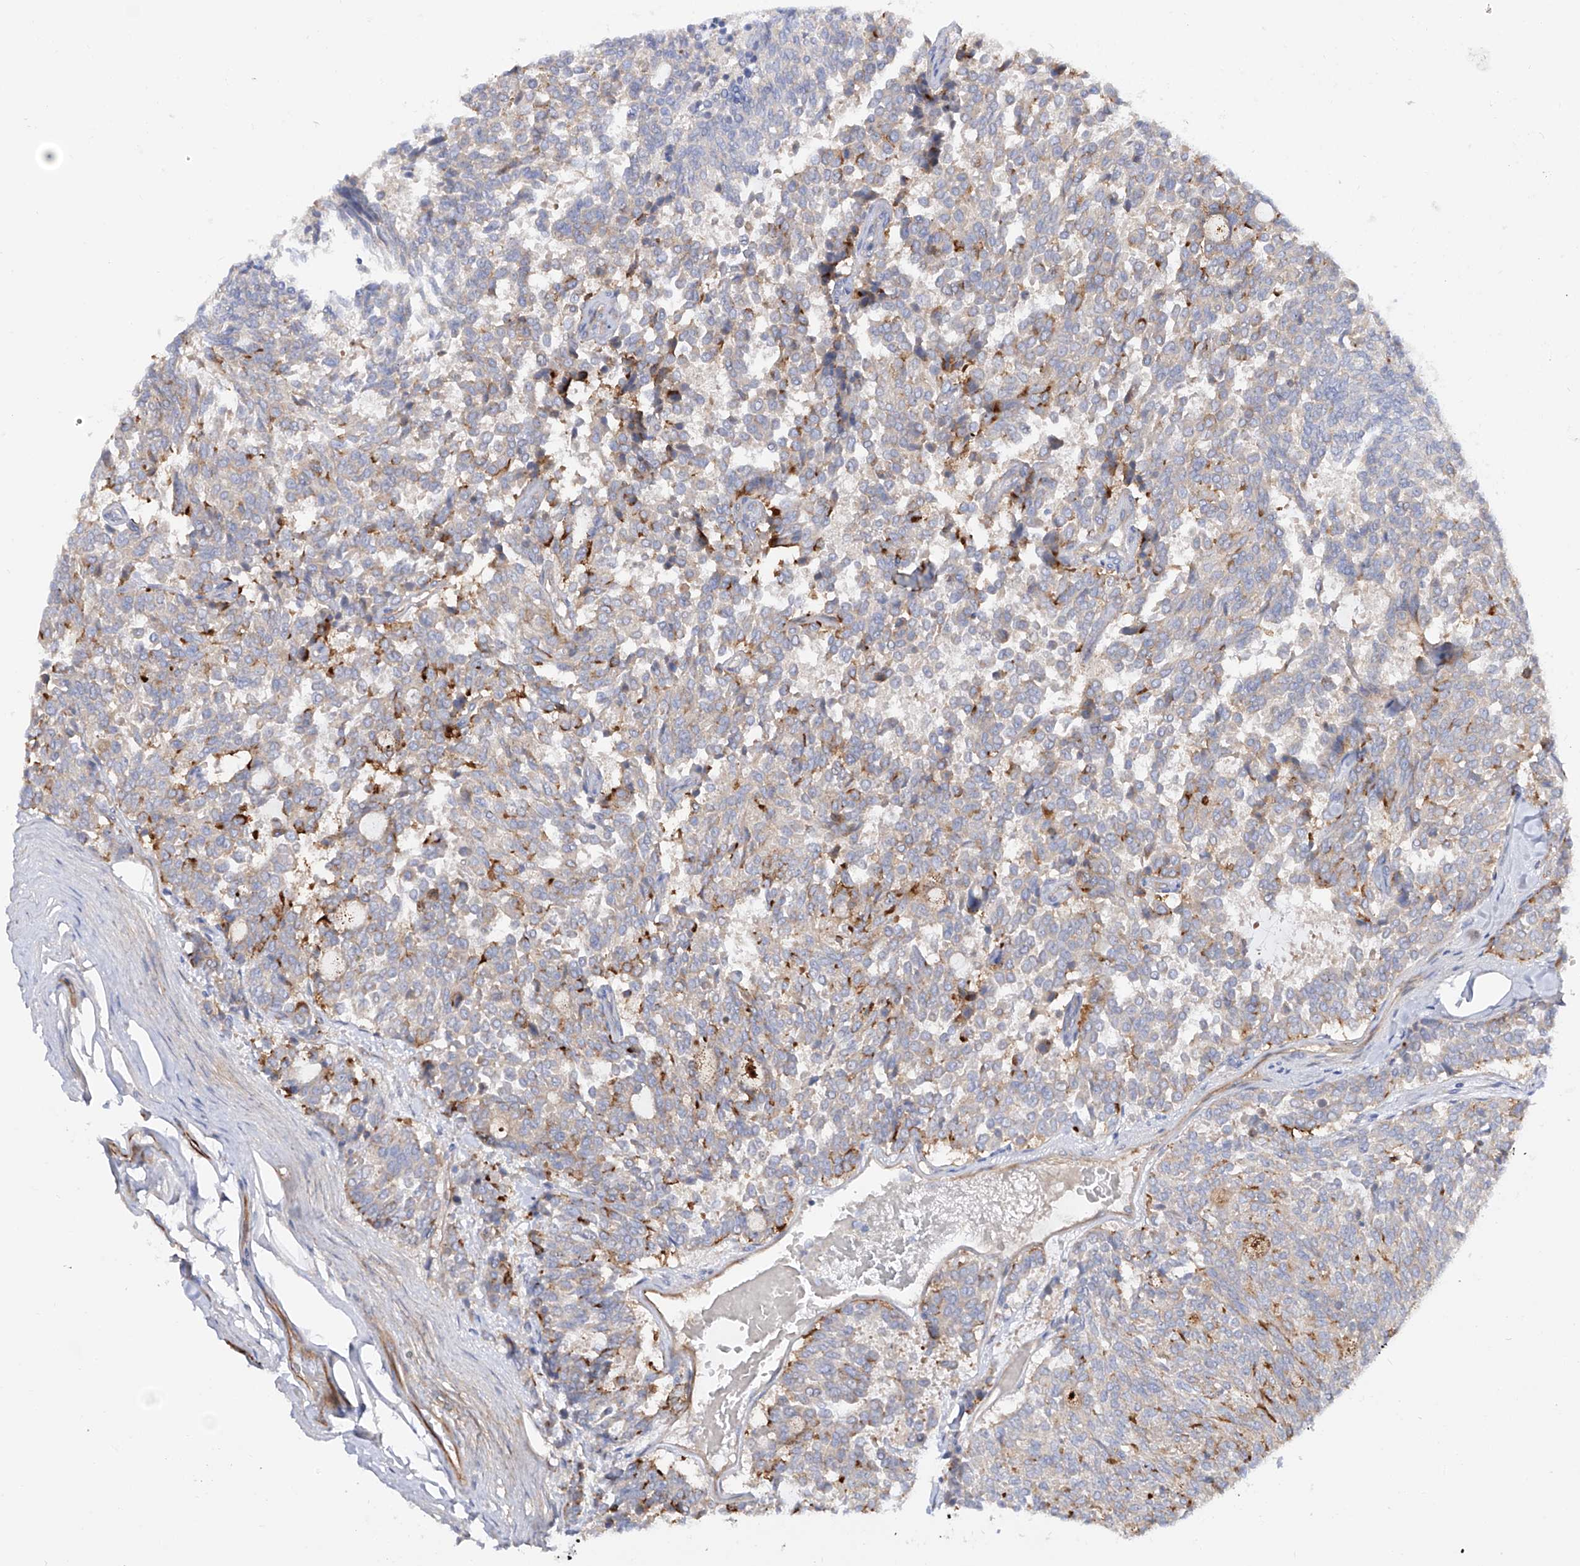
{"staining": {"intensity": "moderate", "quantity": "<25%", "location": "cytoplasmic/membranous"}, "tissue": "carcinoid", "cell_type": "Tumor cells", "image_type": "cancer", "snomed": [{"axis": "morphology", "description": "Carcinoid, malignant, NOS"}, {"axis": "topography", "description": "Pancreas"}], "caption": "Moderate cytoplasmic/membranous staining is appreciated in about <25% of tumor cells in carcinoid (malignant).", "gene": "LCA5", "patient": {"sex": "female", "age": 54}}